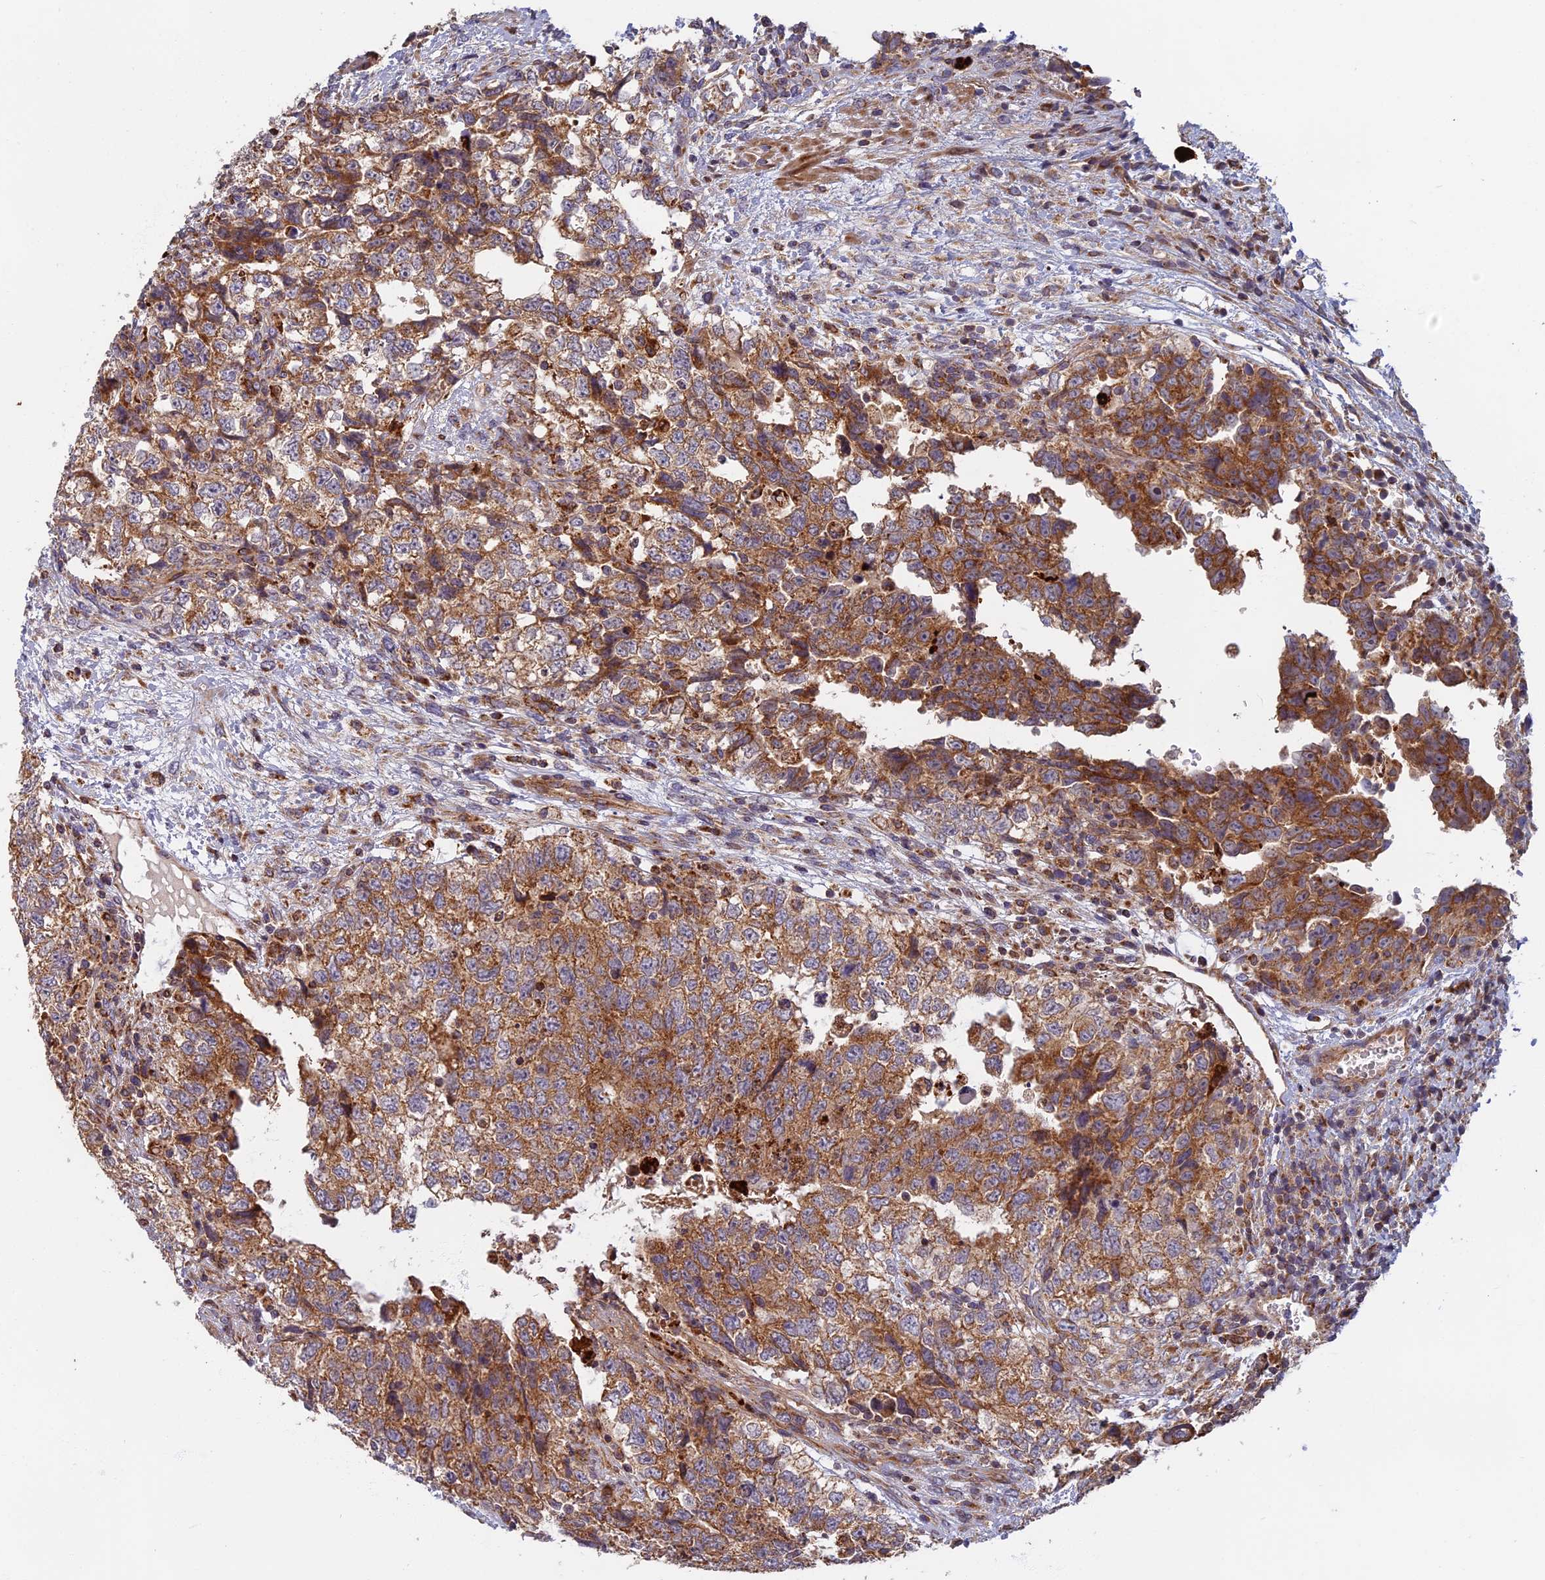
{"staining": {"intensity": "moderate", "quantity": ">75%", "location": "cytoplasmic/membranous"}, "tissue": "testis cancer", "cell_type": "Tumor cells", "image_type": "cancer", "snomed": [{"axis": "morphology", "description": "Carcinoma, Embryonal, NOS"}, {"axis": "topography", "description": "Testis"}], "caption": "Approximately >75% of tumor cells in testis embryonal carcinoma exhibit moderate cytoplasmic/membranous protein staining as visualized by brown immunohistochemical staining.", "gene": "EDAR", "patient": {"sex": "male", "age": 37}}